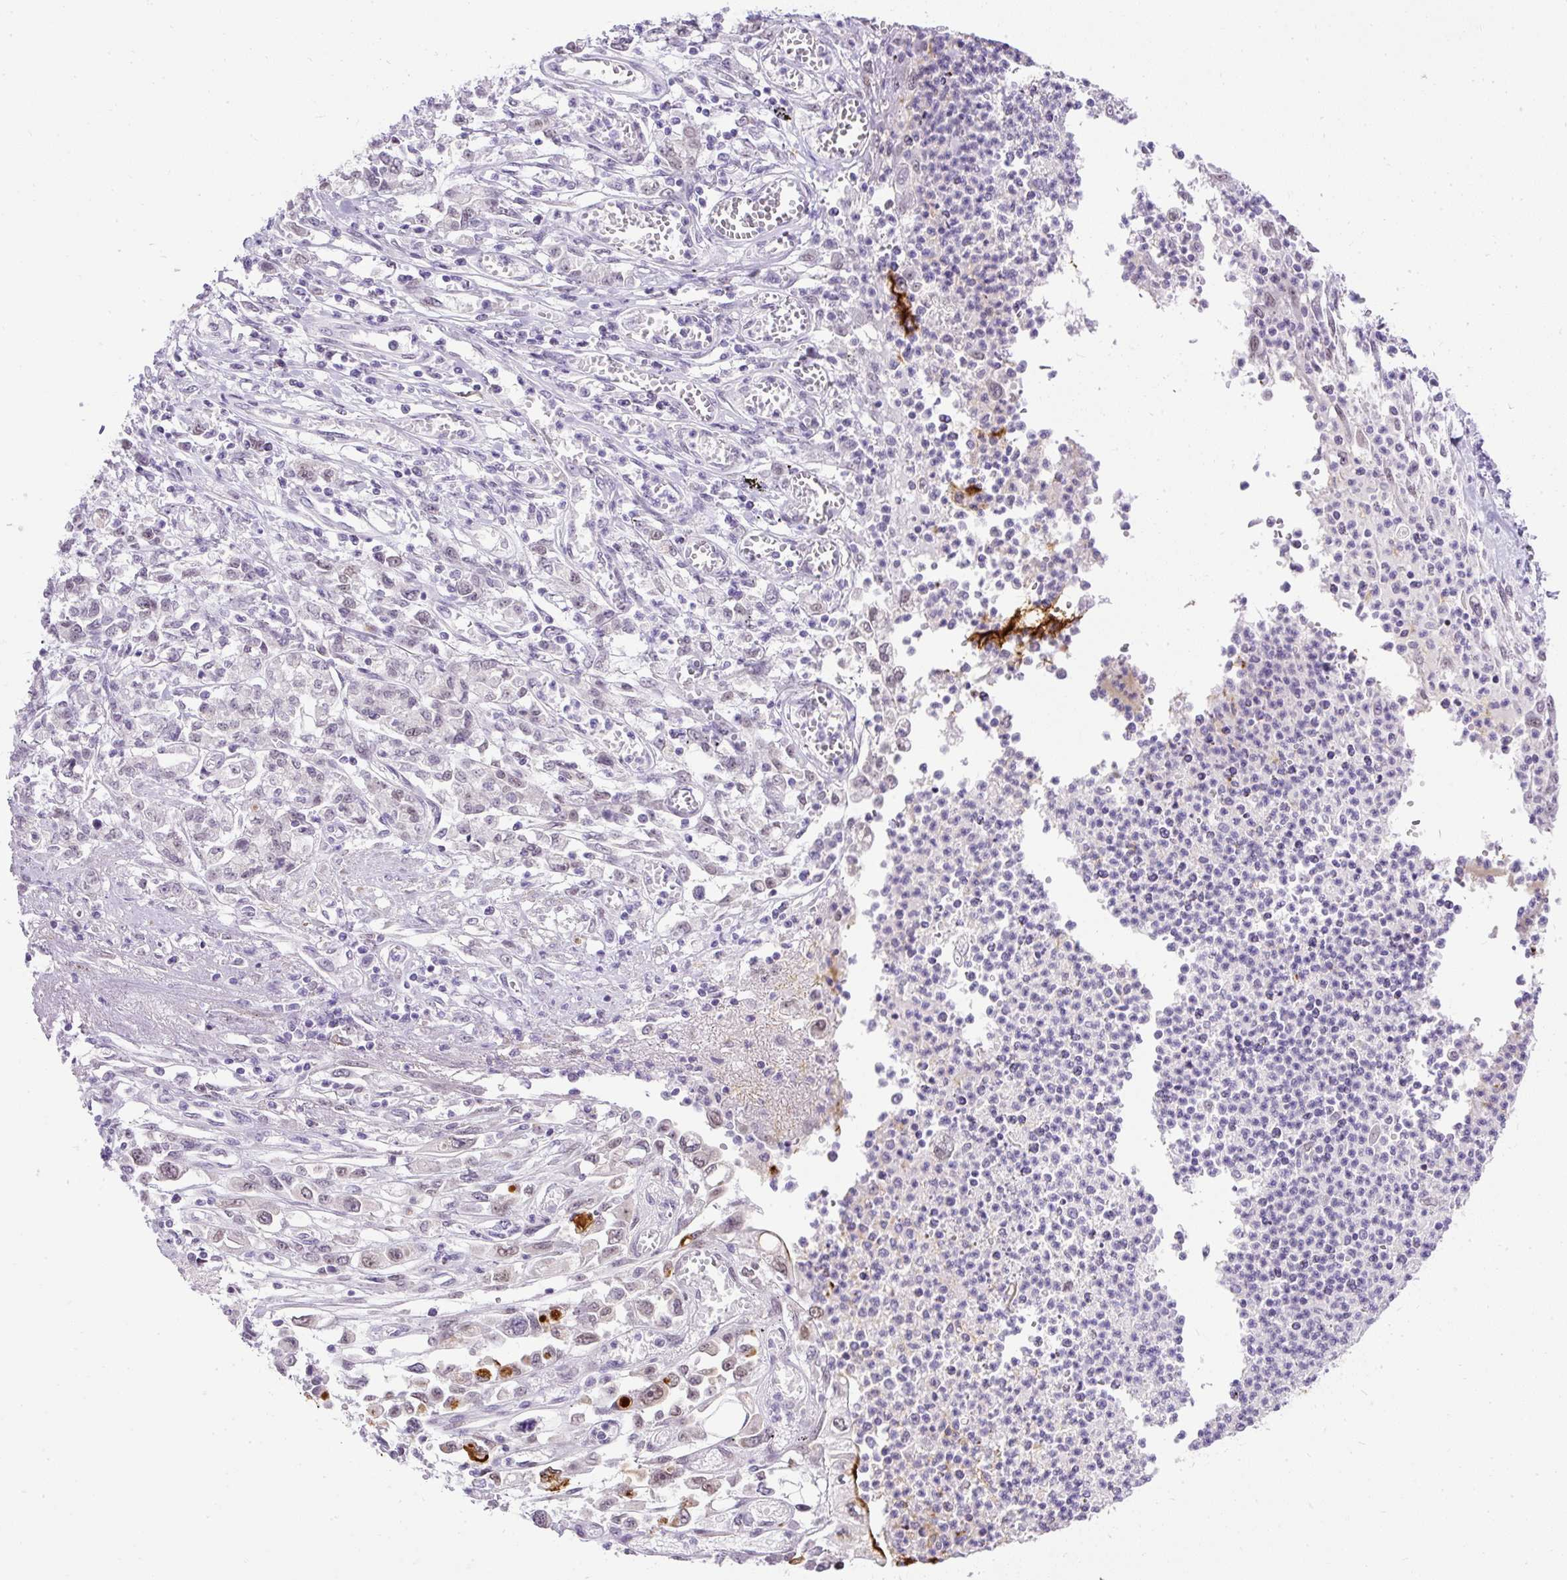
{"staining": {"intensity": "negative", "quantity": "none", "location": "none"}, "tissue": "stomach cancer", "cell_type": "Tumor cells", "image_type": "cancer", "snomed": [{"axis": "morphology", "description": "Adenocarcinoma, NOS"}, {"axis": "topography", "description": "Stomach"}], "caption": "Tumor cells show no significant staining in stomach cancer.", "gene": "WNT10B", "patient": {"sex": "female", "age": 76}}